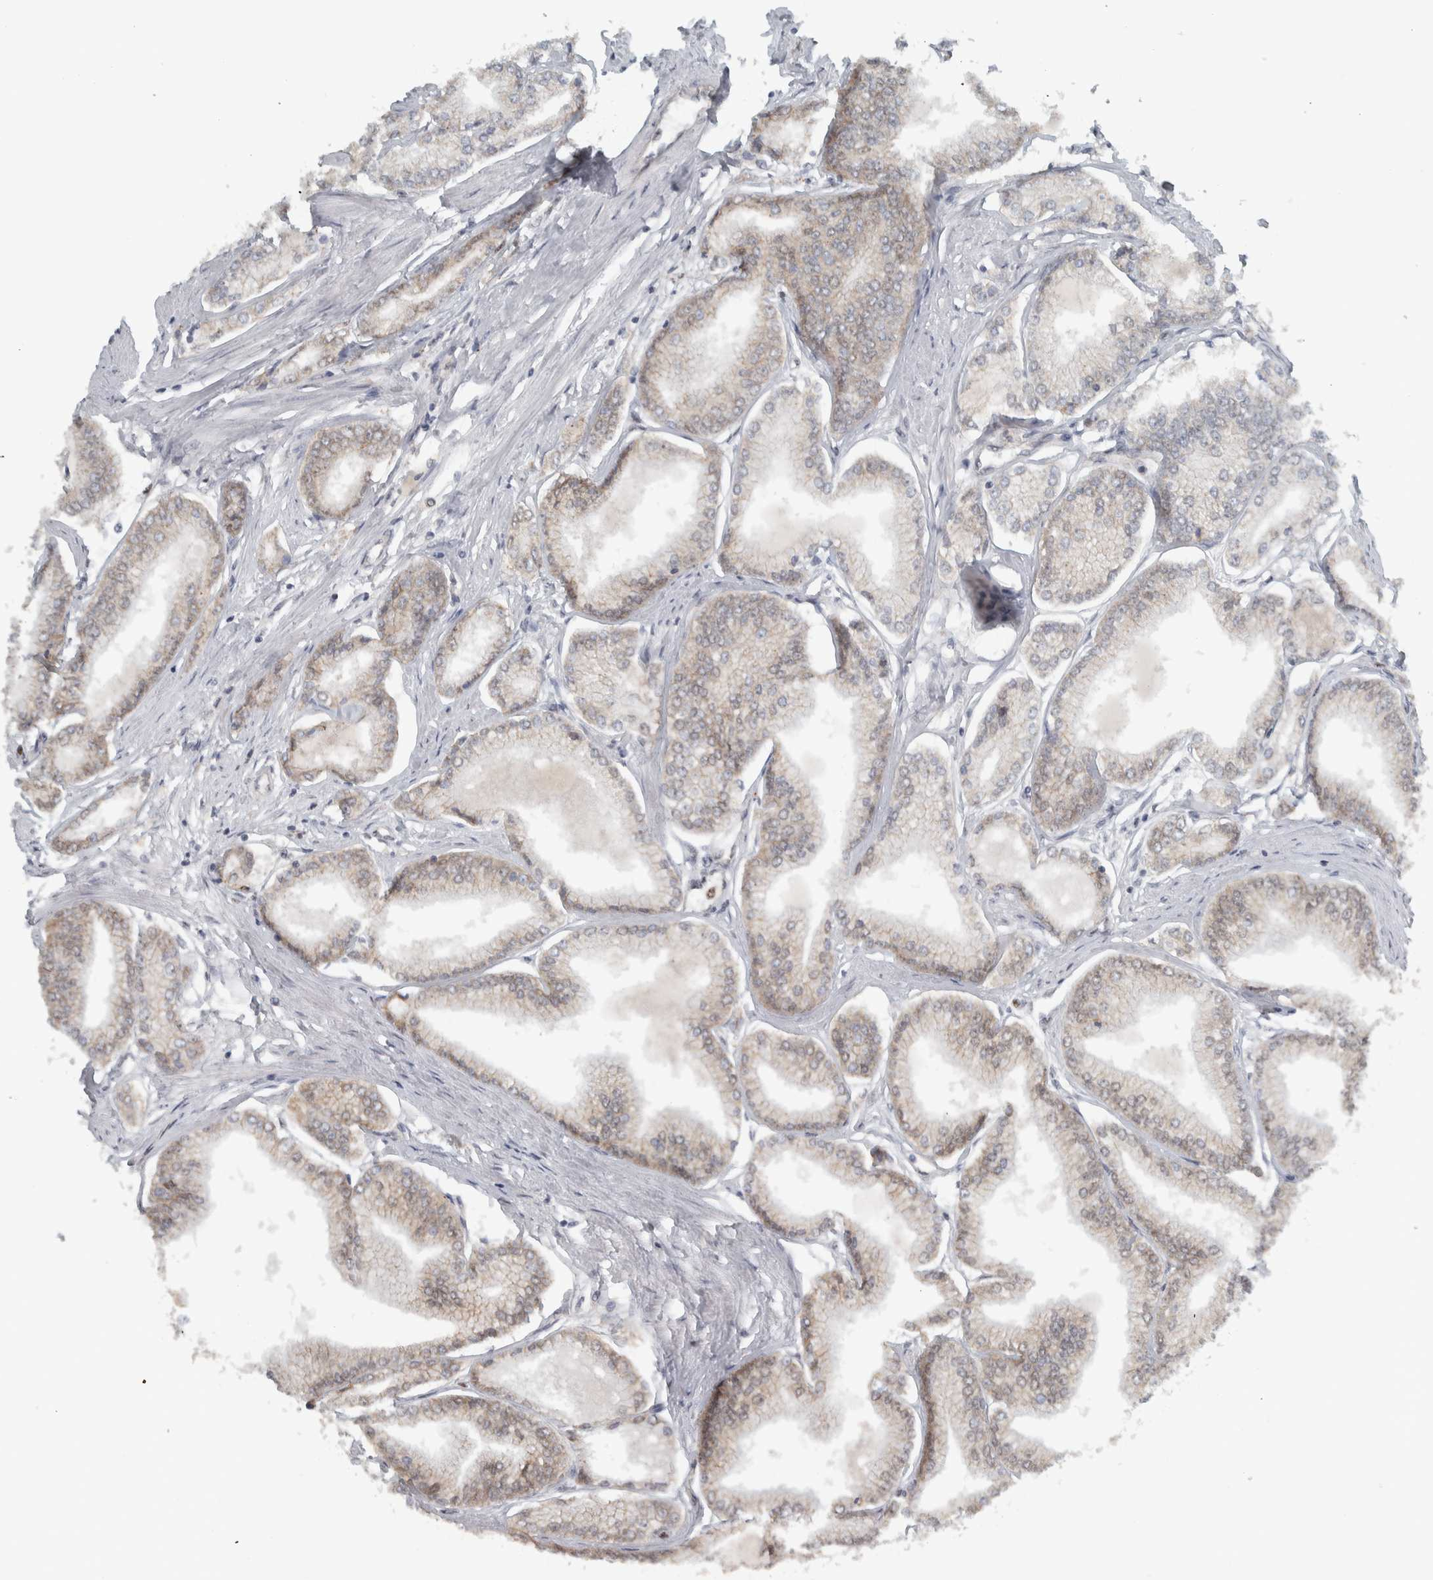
{"staining": {"intensity": "weak", "quantity": ">75%", "location": "cytoplasmic/membranous"}, "tissue": "prostate cancer", "cell_type": "Tumor cells", "image_type": "cancer", "snomed": [{"axis": "morphology", "description": "Adenocarcinoma, Low grade"}, {"axis": "topography", "description": "Prostate"}], "caption": "IHC photomicrograph of human prostate cancer stained for a protein (brown), which reveals low levels of weak cytoplasmic/membranous positivity in approximately >75% of tumor cells.", "gene": "ADPRM", "patient": {"sex": "male", "age": 52}}